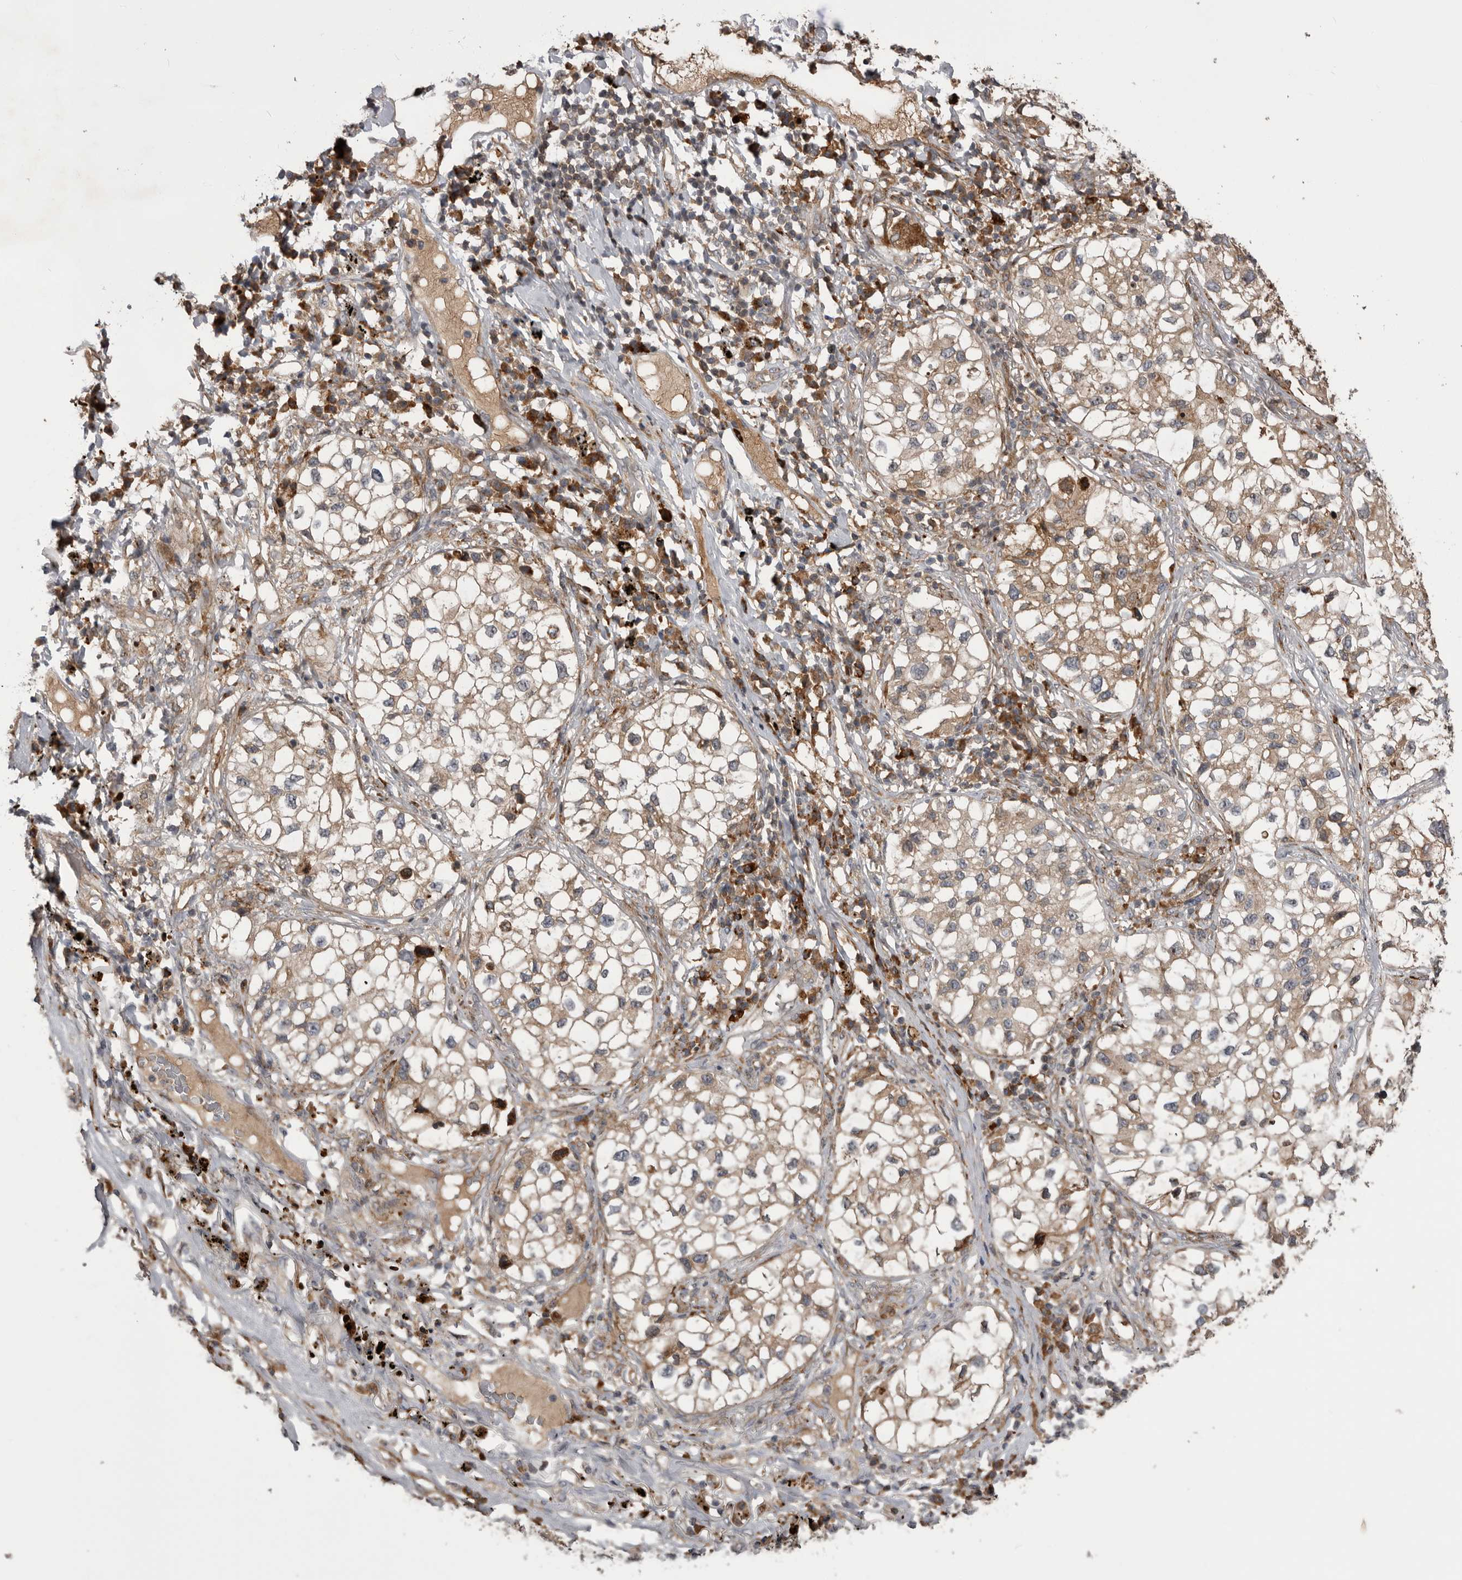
{"staining": {"intensity": "moderate", "quantity": ">75%", "location": "cytoplasmic/membranous"}, "tissue": "lung cancer", "cell_type": "Tumor cells", "image_type": "cancer", "snomed": [{"axis": "morphology", "description": "Adenocarcinoma, NOS"}, {"axis": "topography", "description": "Lung"}], "caption": "Human lung adenocarcinoma stained with a brown dye reveals moderate cytoplasmic/membranous positive positivity in approximately >75% of tumor cells.", "gene": "RAB3GAP2", "patient": {"sex": "male", "age": 63}}